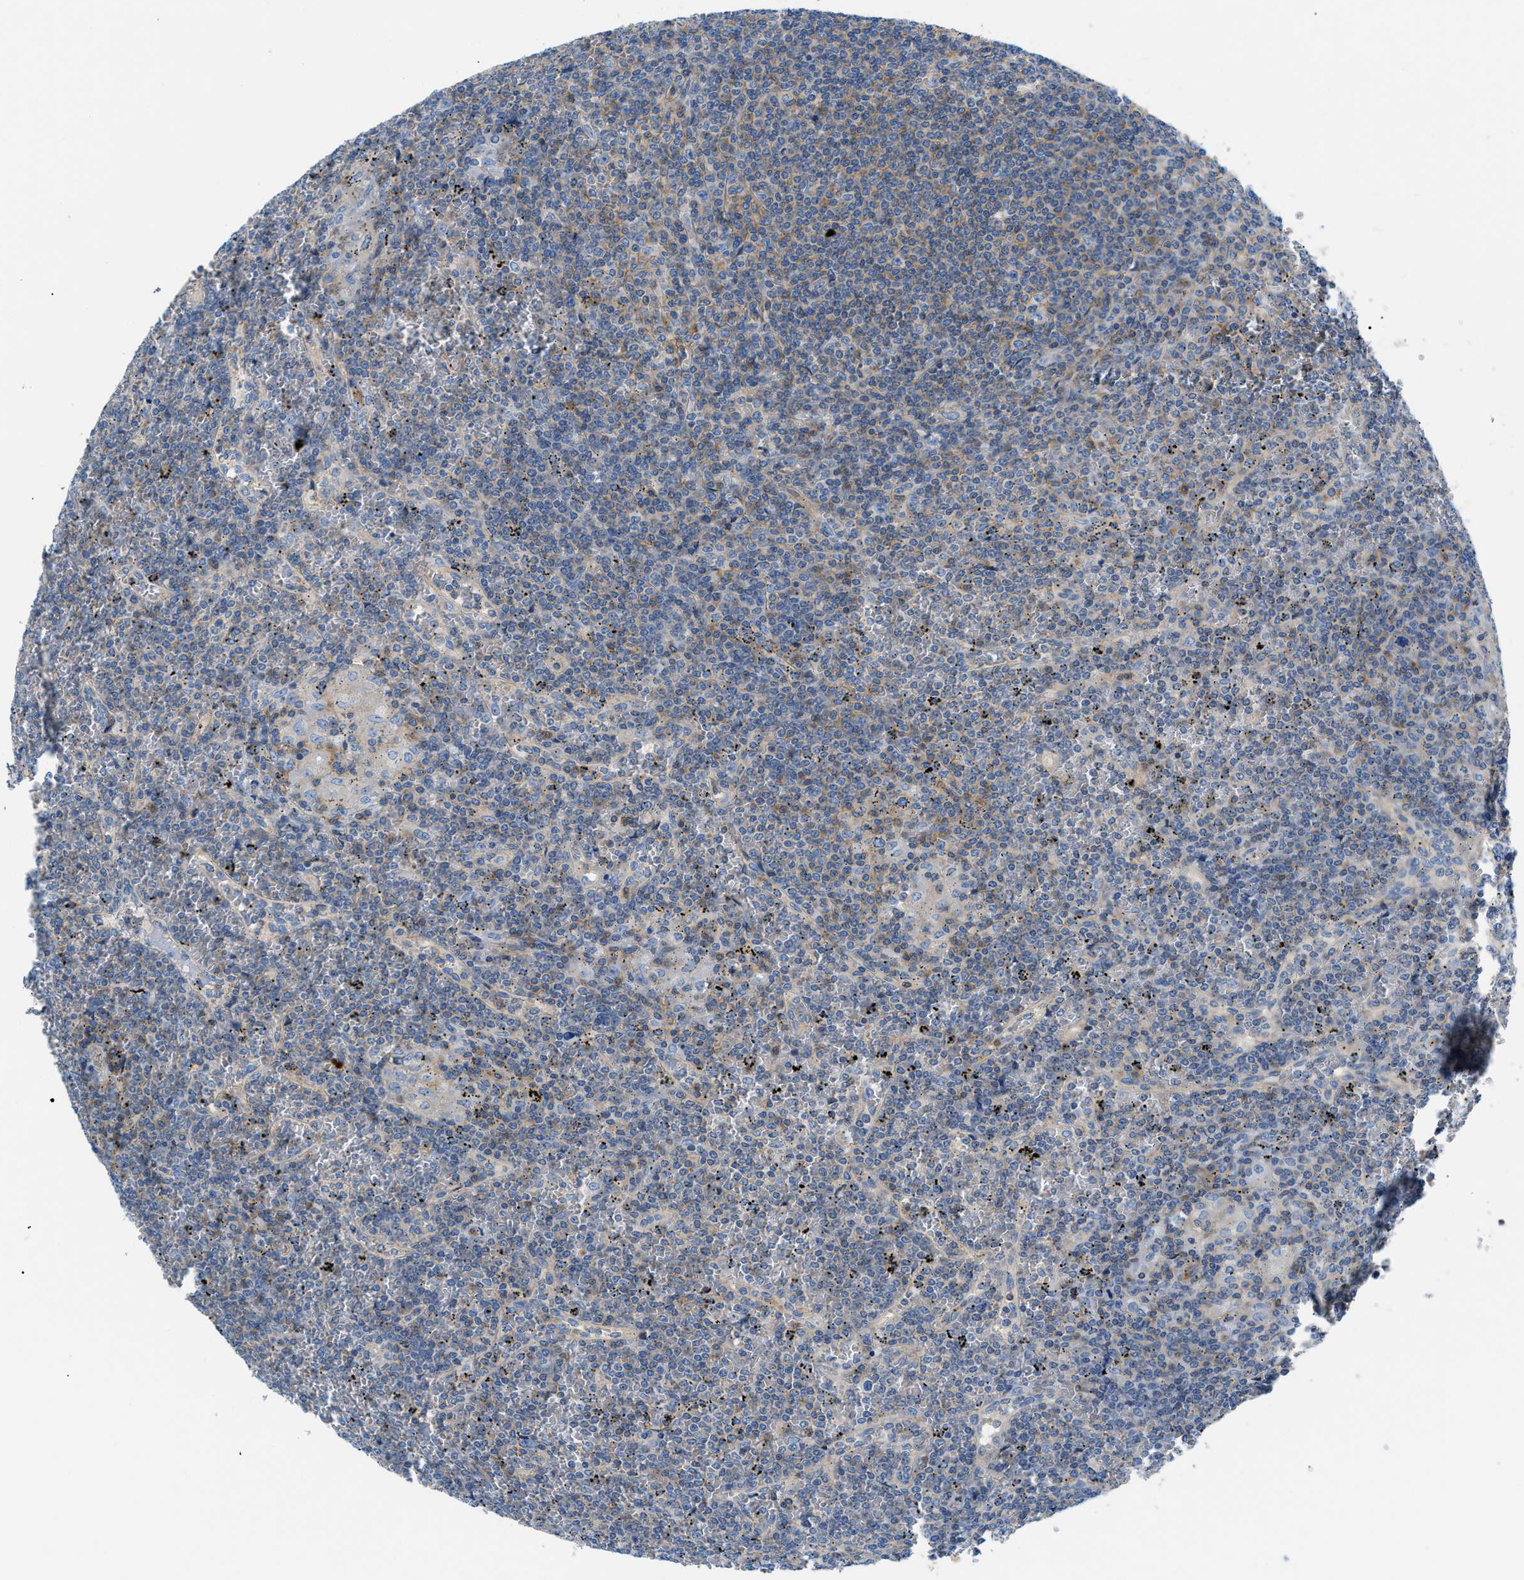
{"staining": {"intensity": "negative", "quantity": "none", "location": "none"}, "tissue": "lymphoma", "cell_type": "Tumor cells", "image_type": "cancer", "snomed": [{"axis": "morphology", "description": "Malignant lymphoma, non-Hodgkin's type, Low grade"}, {"axis": "topography", "description": "Spleen"}], "caption": "Tumor cells show no significant protein staining in lymphoma.", "gene": "ORAI1", "patient": {"sex": "female", "age": 19}}